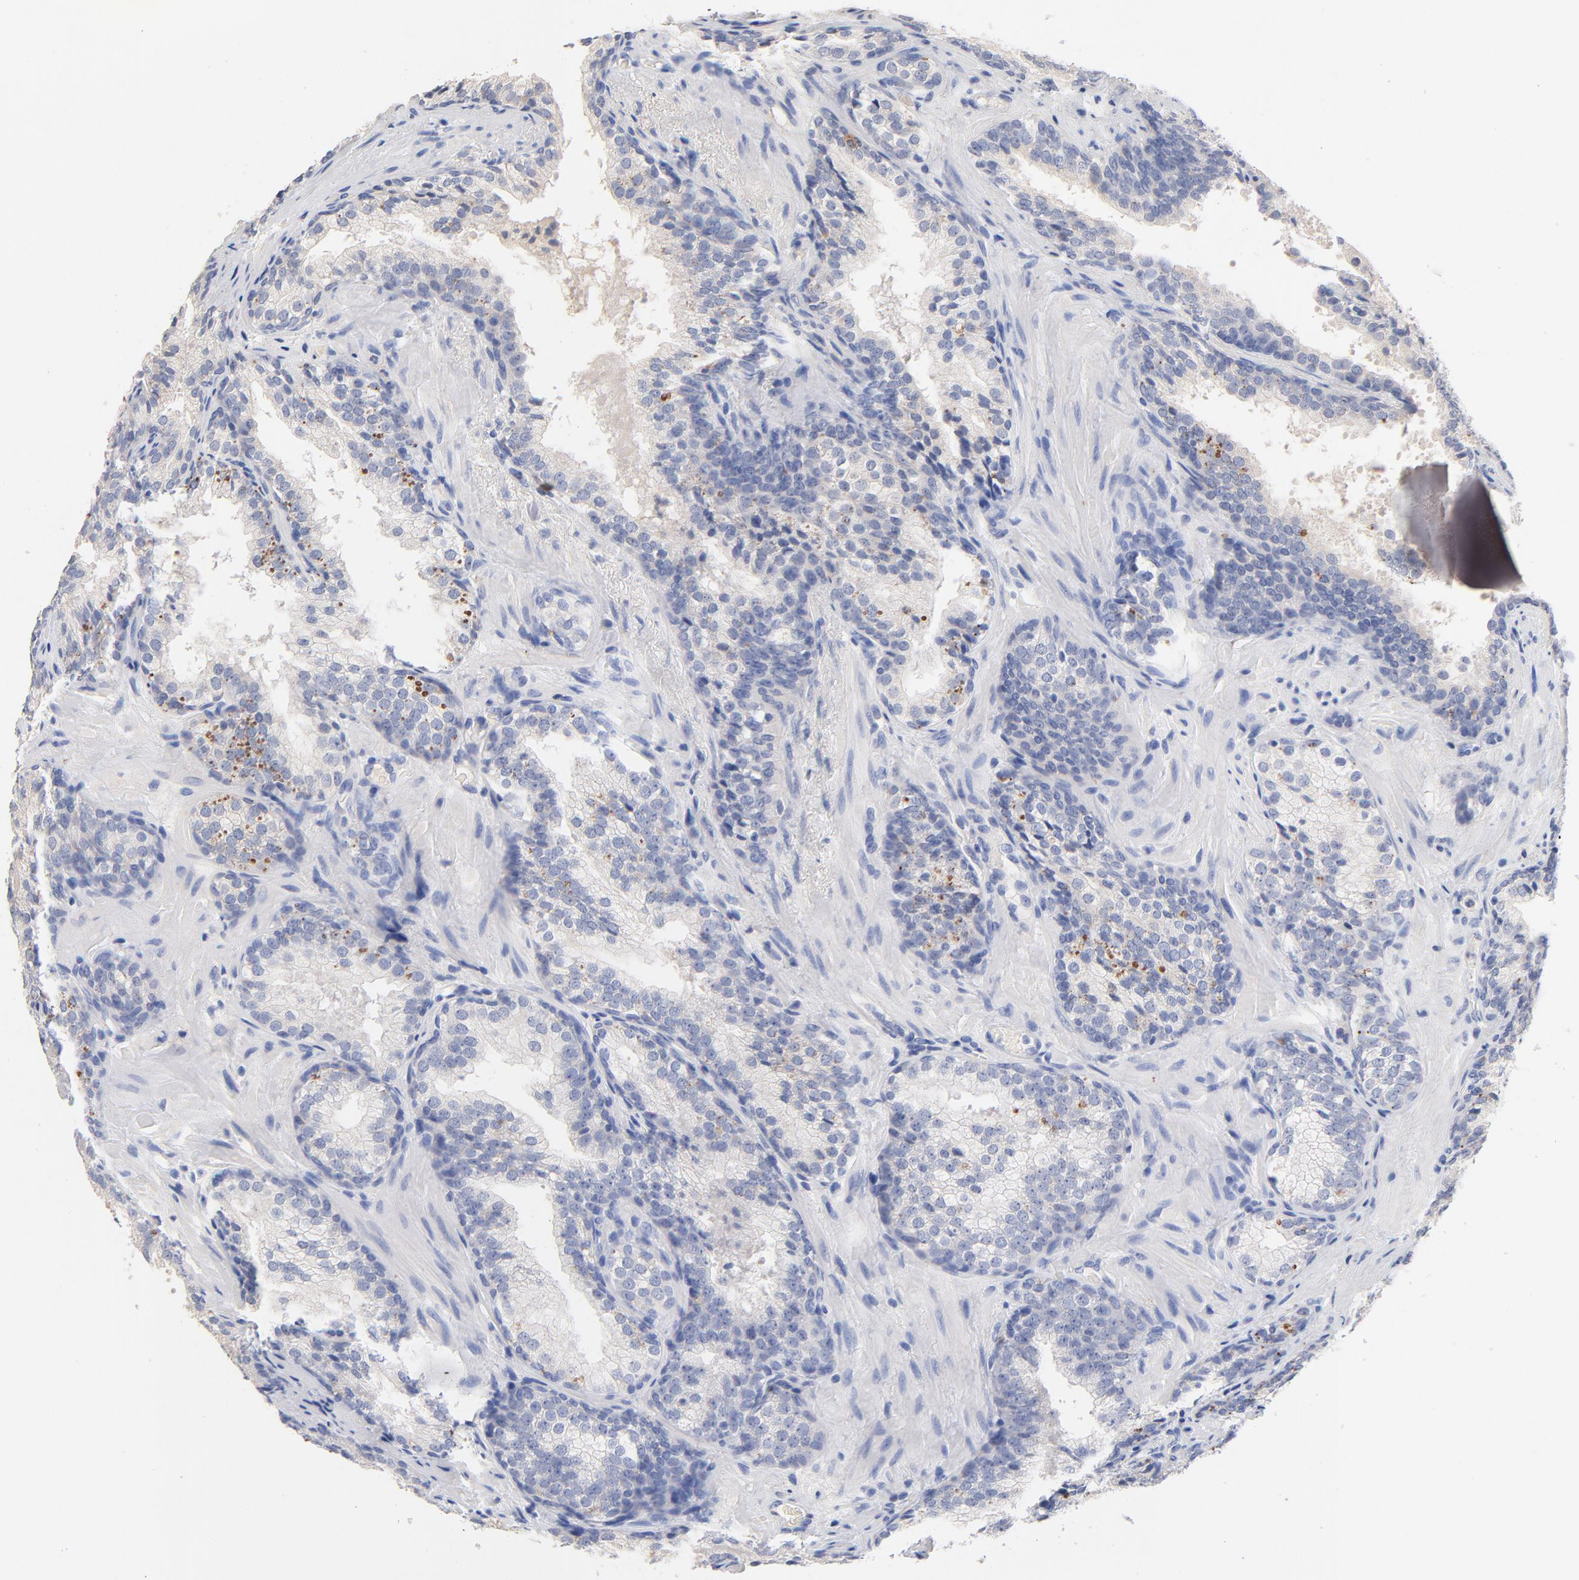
{"staining": {"intensity": "moderate", "quantity": "<25%", "location": "cytoplasmic/membranous"}, "tissue": "prostate cancer", "cell_type": "Tumor cells", "image_type": "cancer", "snomed": [{"axis": "morphology", "description": "Adenocarcinoma, Low grade"}, {"axis": "topography", "description": "Prostate"}], "caption": "Tumor cells reveal low levels of moderate cytoplasmic/membranous positivity in about <25% of cells in prostate adenocarcinoma (low-grade). The protein is shown in brown color, while the nuclei are stained blue.", "gene": "CPS1", "patient": {"sex": "male", "age": 69}}